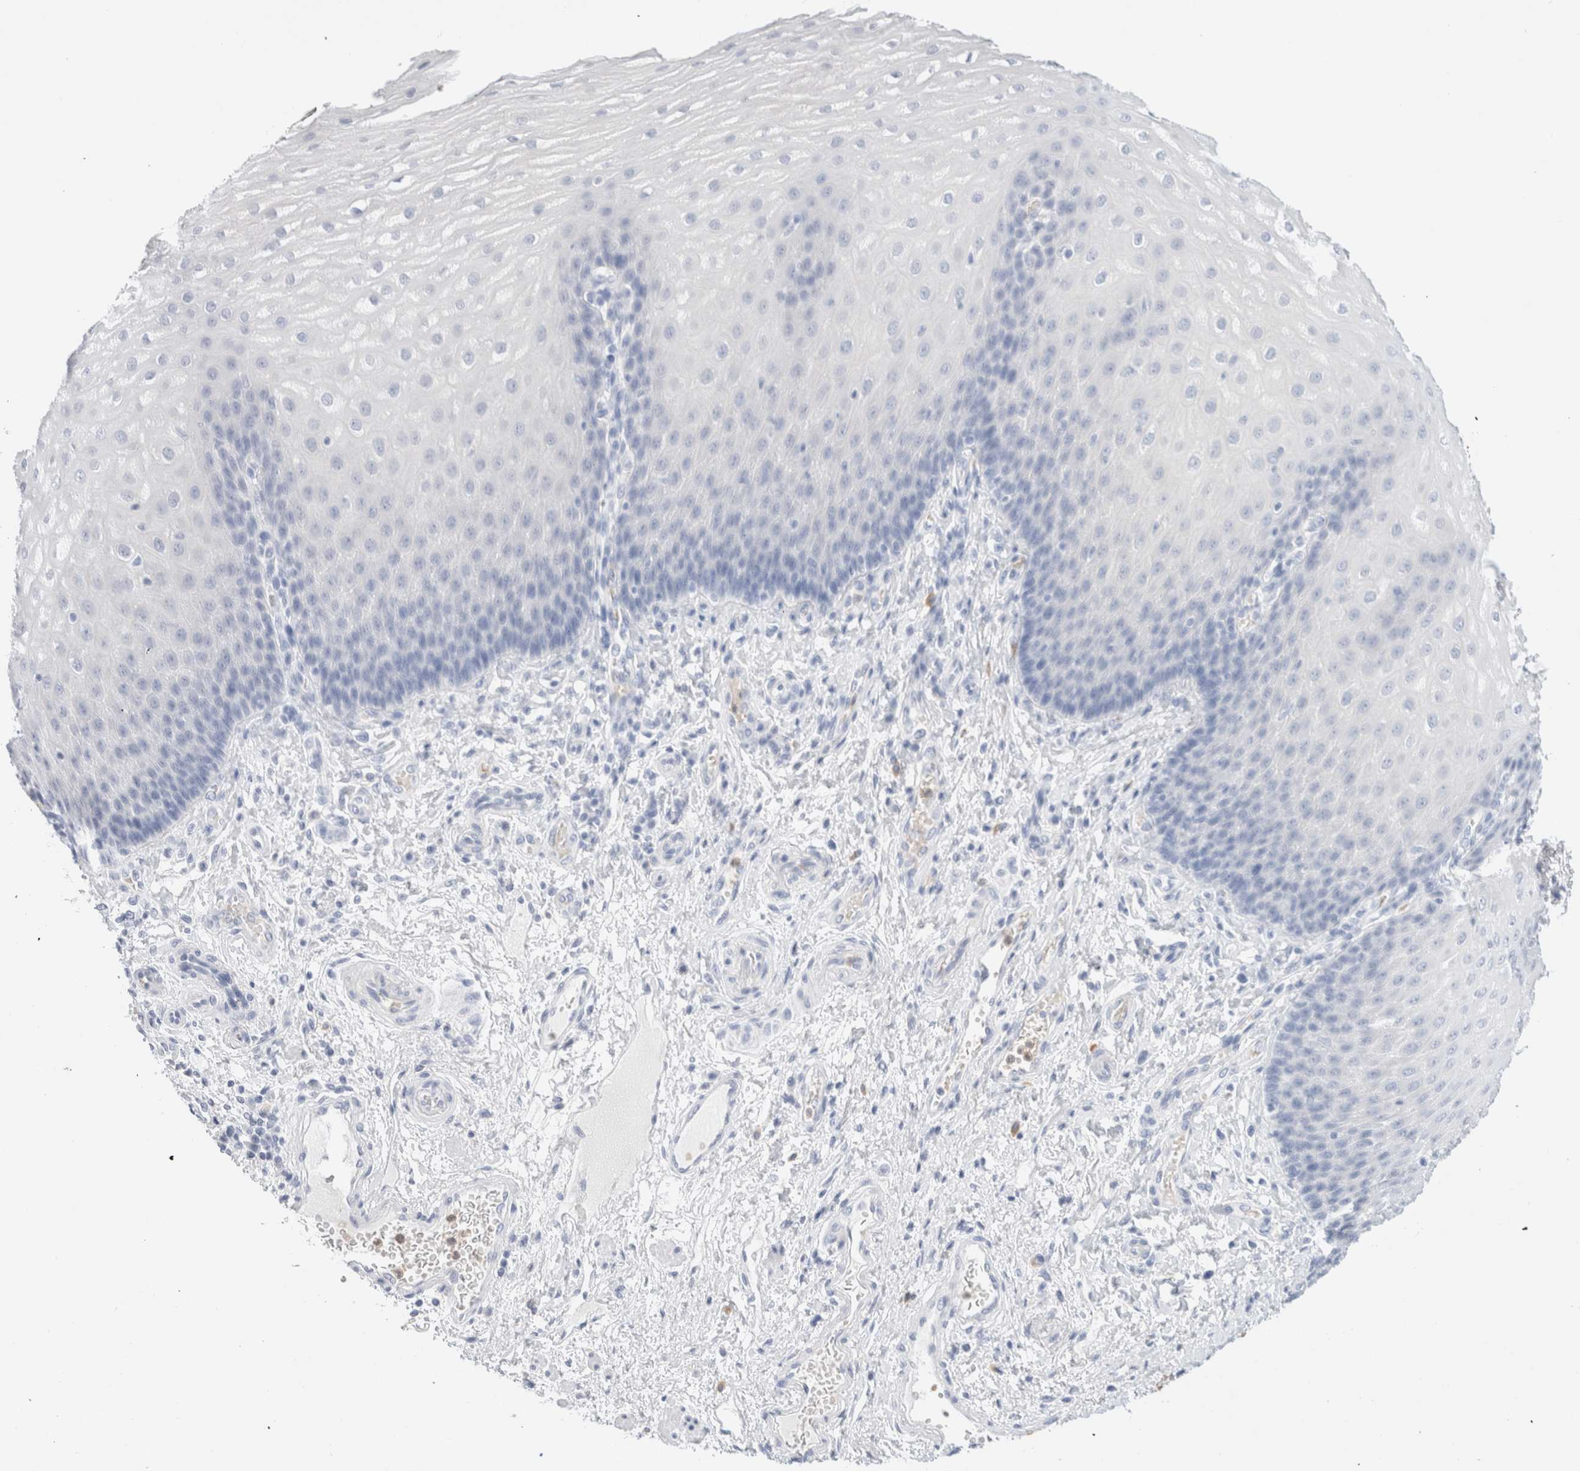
{"staining": {"intensity": "negative", "quantity": "none", "location": "none"}, "tissue": "esophagus", "cell_type": "Squamous epithelial cells", "image_type": "normal", "snomed": [{"axis": "morphology", "description": "Normal tissue, NOS"}, {"axis": "topography", "description": "Esophagus"}], "caption": "This is an immunohistochemistry histopathology image of benign human esophagus. There is no expression in squamous epithelial cells.", "gene": "ARG1", "patient": {"sex": "male", "age": 54}}